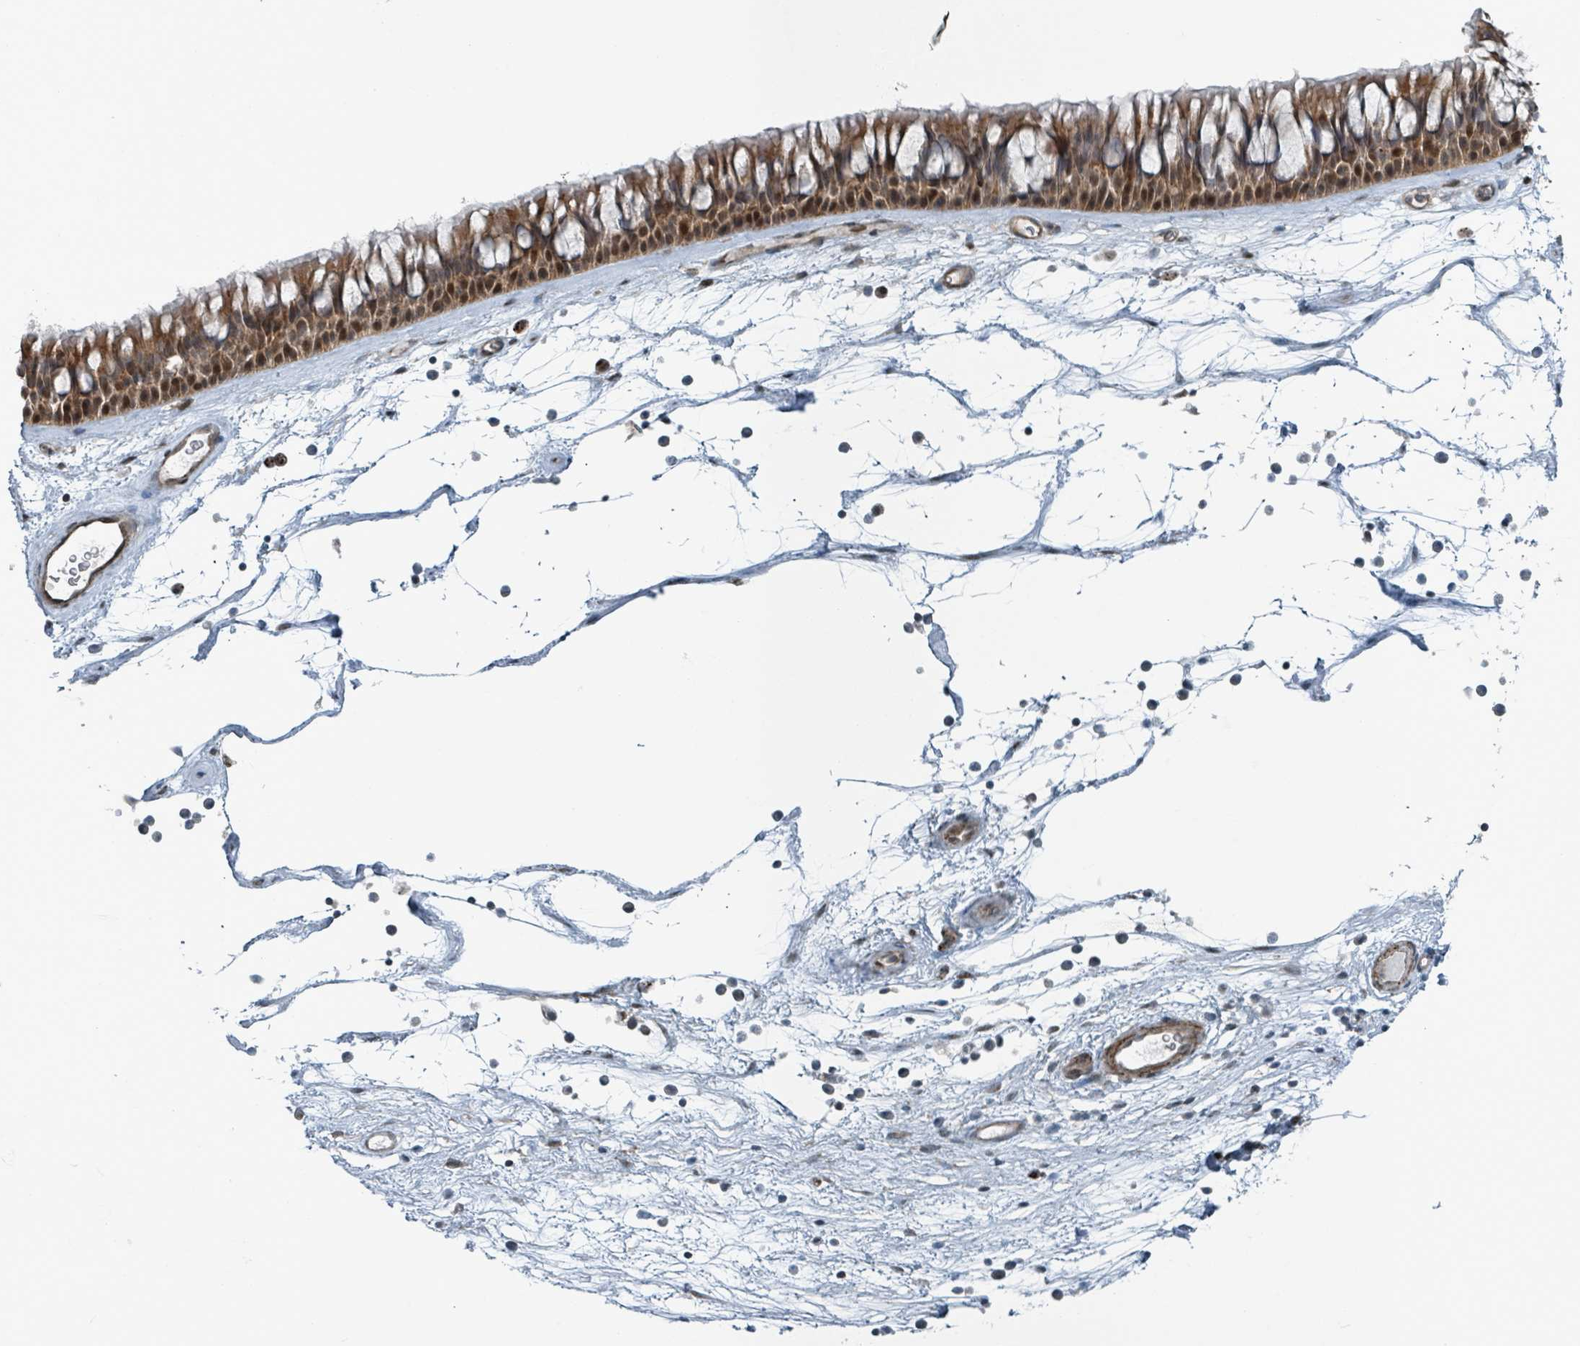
{"staining": {"intensity": "moderate", "quantity": ">75%", "location": "cytoplasmic/membranous,nuclear"}, "tissue": "nasopharynx", "cell_type": "Respiratory epithelial cells", "image_type": "normal", "snomed": [{"axis": "morphology", "description": "Normal tissue, NOS"}, {"axis": "topography", "description": "Nasopharynx"}], "caption": "This image reveals unremarkable nasopharynx stained with immunohistochemistry to label a protein in brown. The cytoplasmic/membranous,nuclear of respiratory epithelial cells show moderate positivity for the protein. Nuclei are counter-stained blue.", "gene": "RHPN2", "patient": {"sex": "male", "age": 64}}